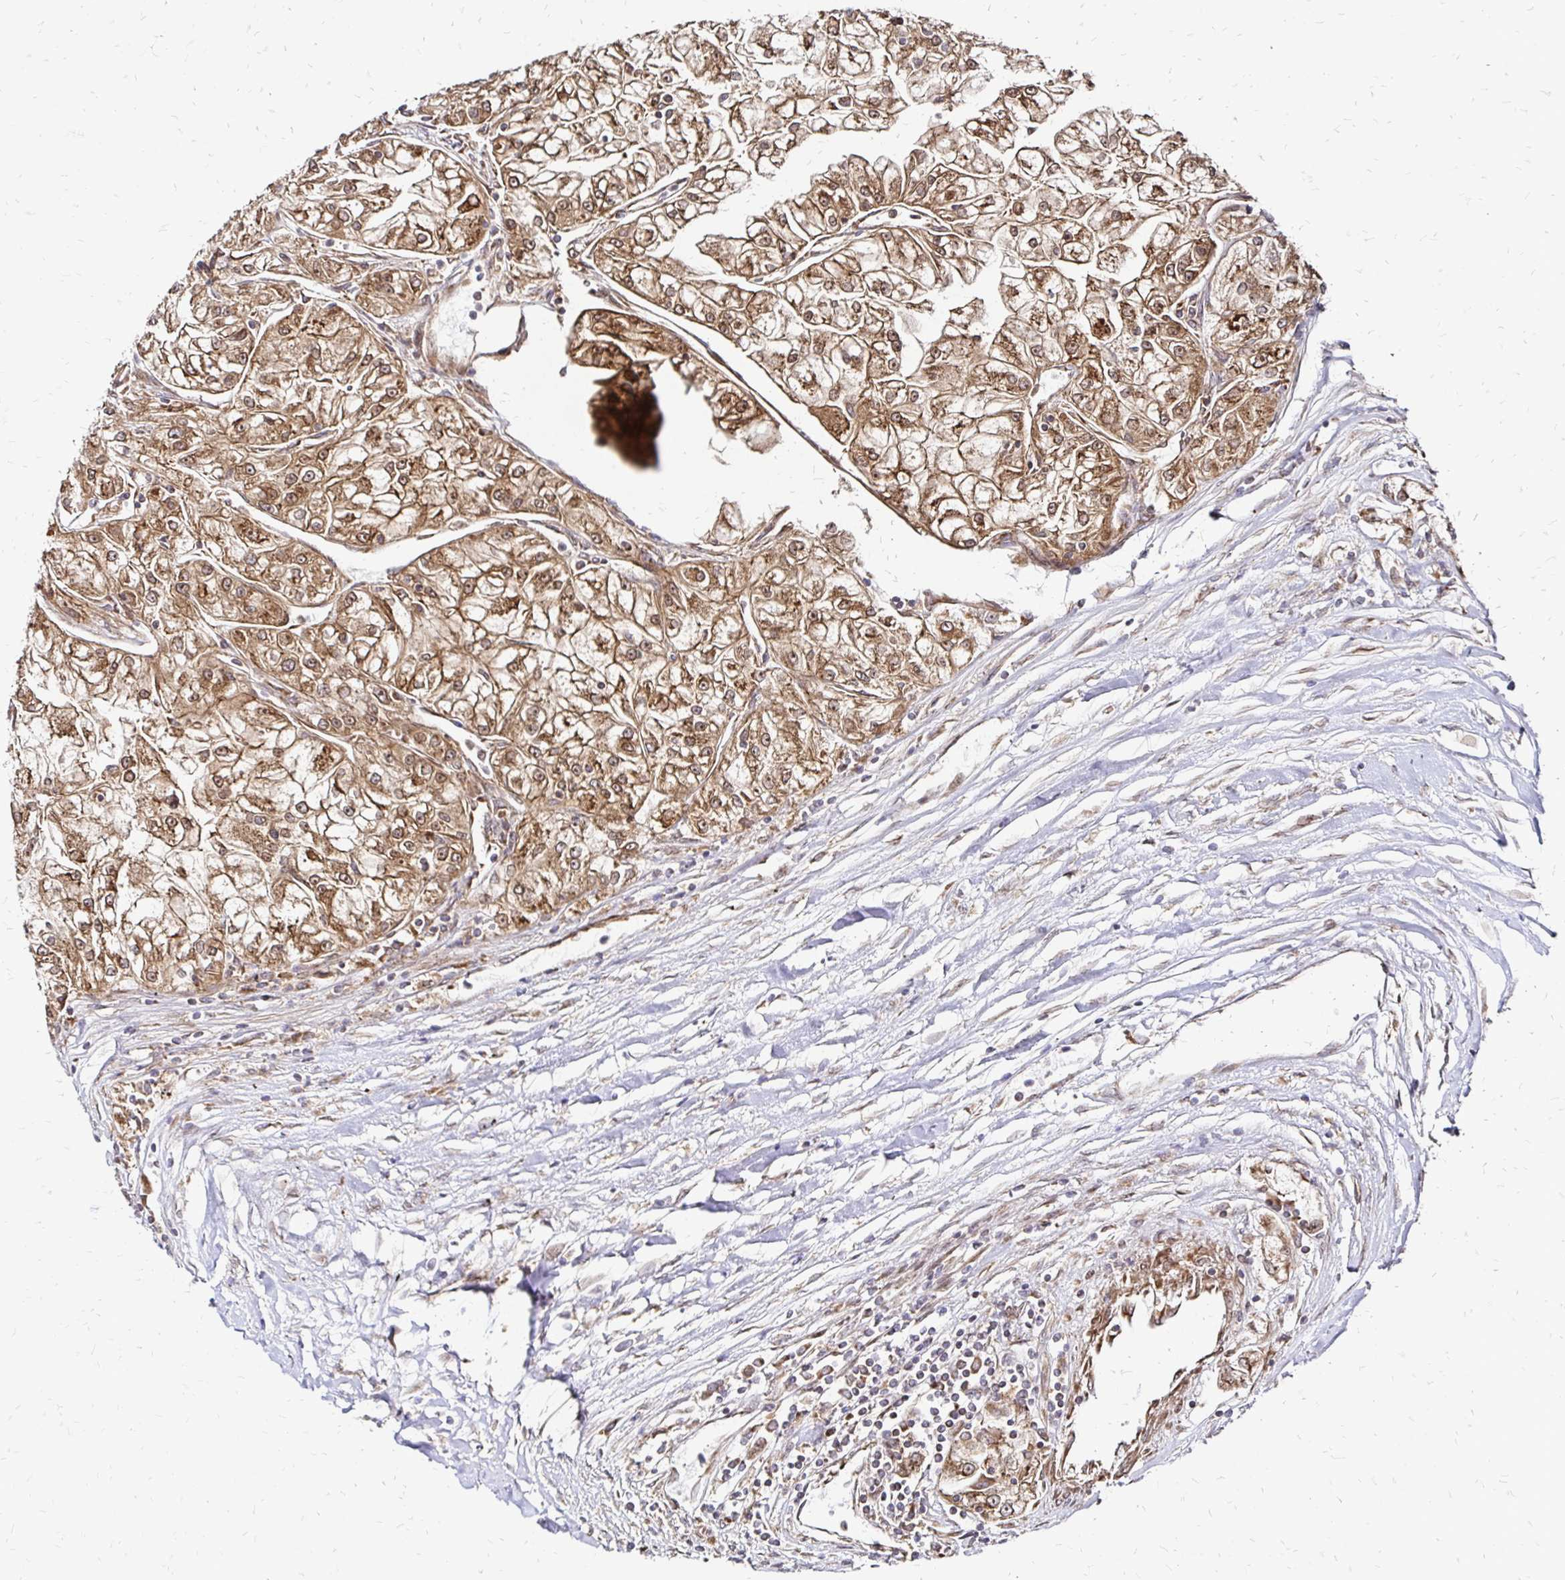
{"staining": {"intensity": "moderate", "quantity": ">75%", "location": "cytoplasmic/membranous"}, "tissue": "renal cancer", "cell_type": "Tumor cells", "image_type": "cancer", "snomed": [{"axis": "morphology", "description": "Adenocarcinoma, NOS"}, {"axis": "topography", "description": "Kidney"}], "caption": "Immunohistochemical staining of renal cancer reveals medium levels of moderate cytoplasmic/membranous expression in approximately >75% of tumor cells.", "gene": "ZW10", "patient": {"sex": "female", "age": 72}}